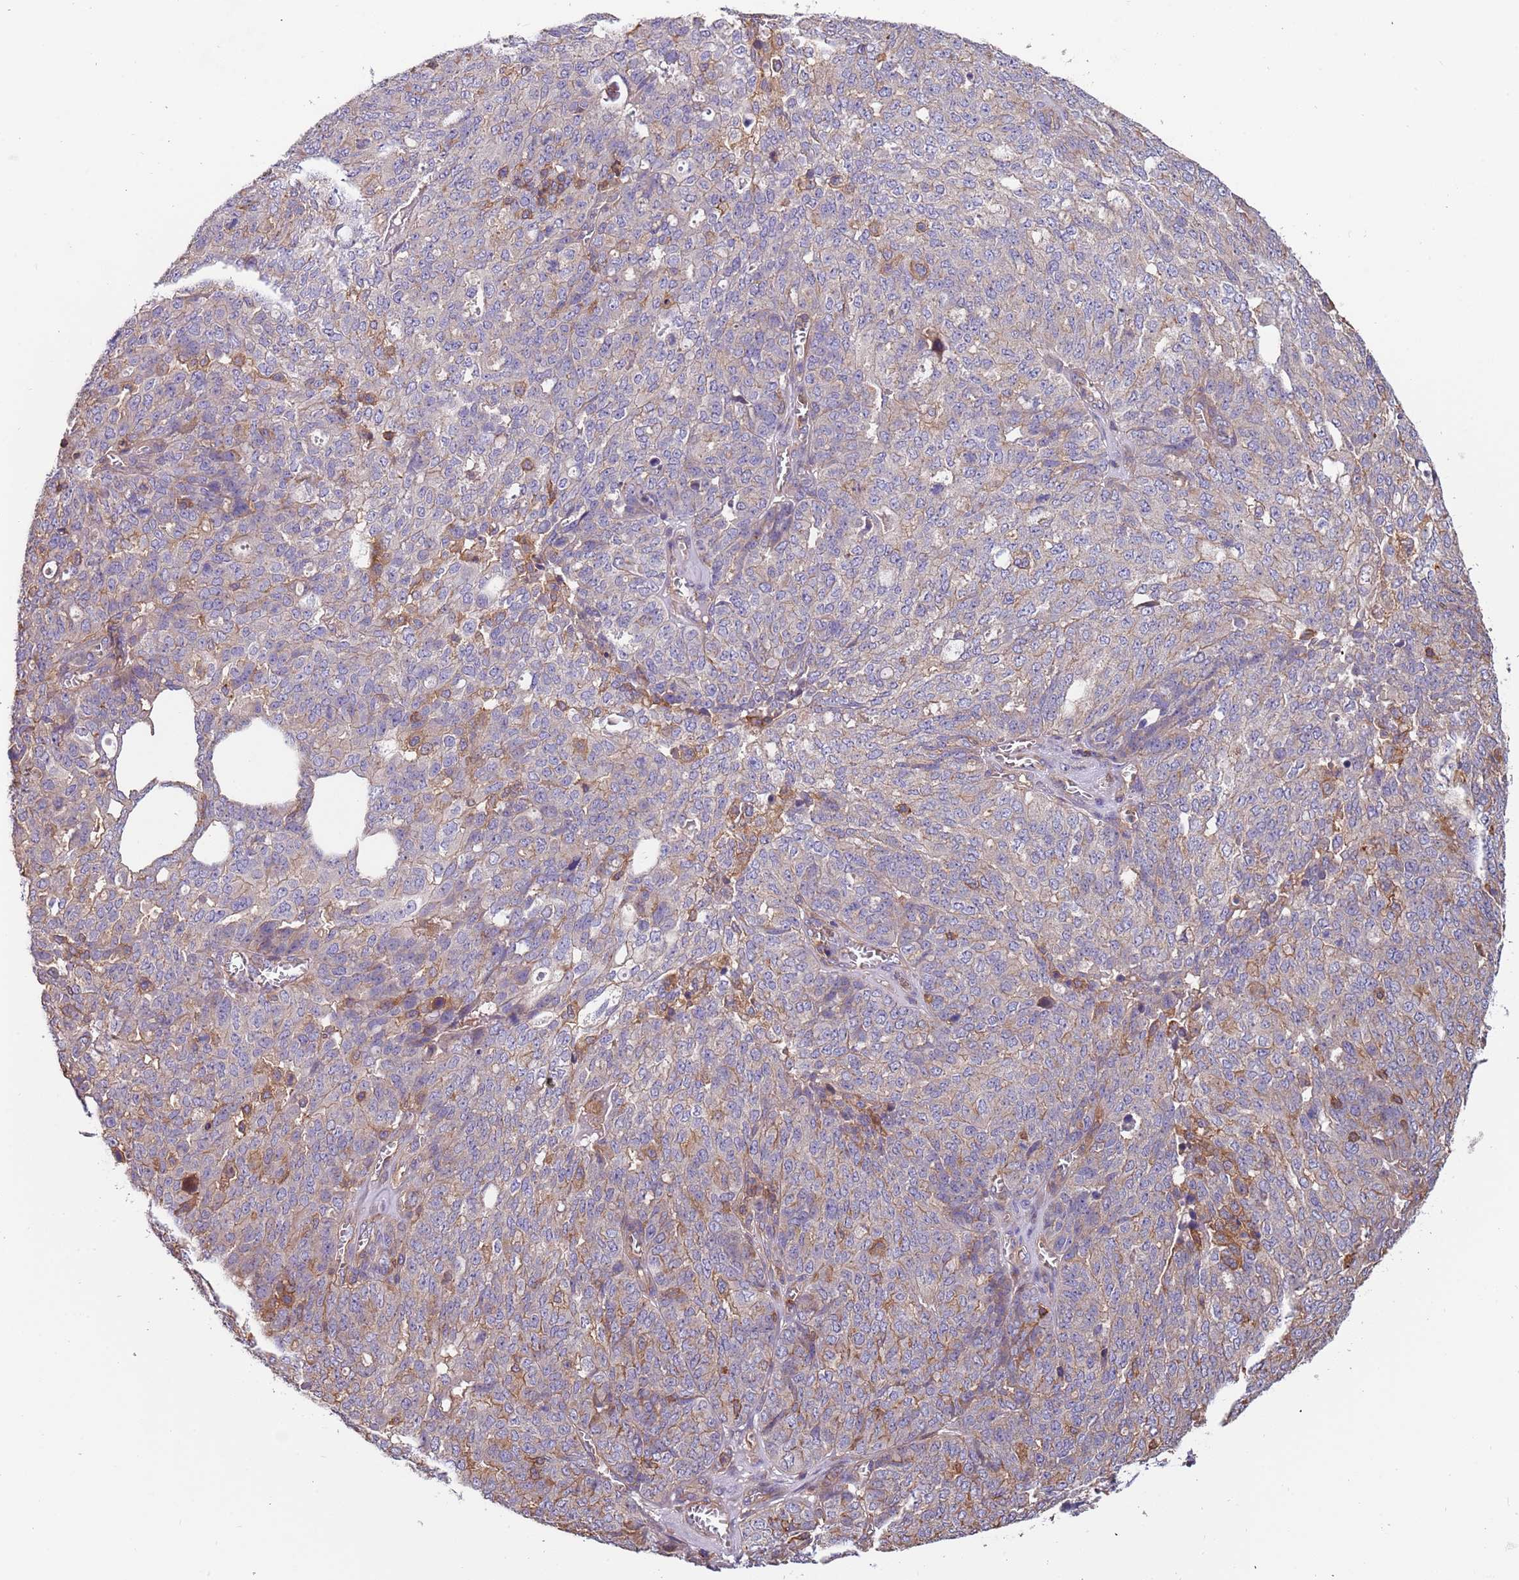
{"staining": {"intensity": "weak", "quantity": "<25%", "location": "cytoplasmic/membranous"}, "tissue": "ovarian cancer", "cell_type": "Tumor cells", "image_type": "cancer", "snomed": [{"axis": "morphology", "description": "Cystadenocarcinoma, serous, NOS"}, {"axis": "topography", "description": "Soft tissue"}, {"axis": "topography", "description": "Ovary"}], "caption": "Tumor cells are negative for brown protein staining in ovarian serous cystadenocarcinoma. The staining was performed using DAB (3,3'-diaminobenzidine) to visualize the protein expression in brown, while the nuclei were stained in blue with hematoxylin (Magnification: 20x).", "gene": "SYT4", "patient": {"sex": "female", "age": 57}}